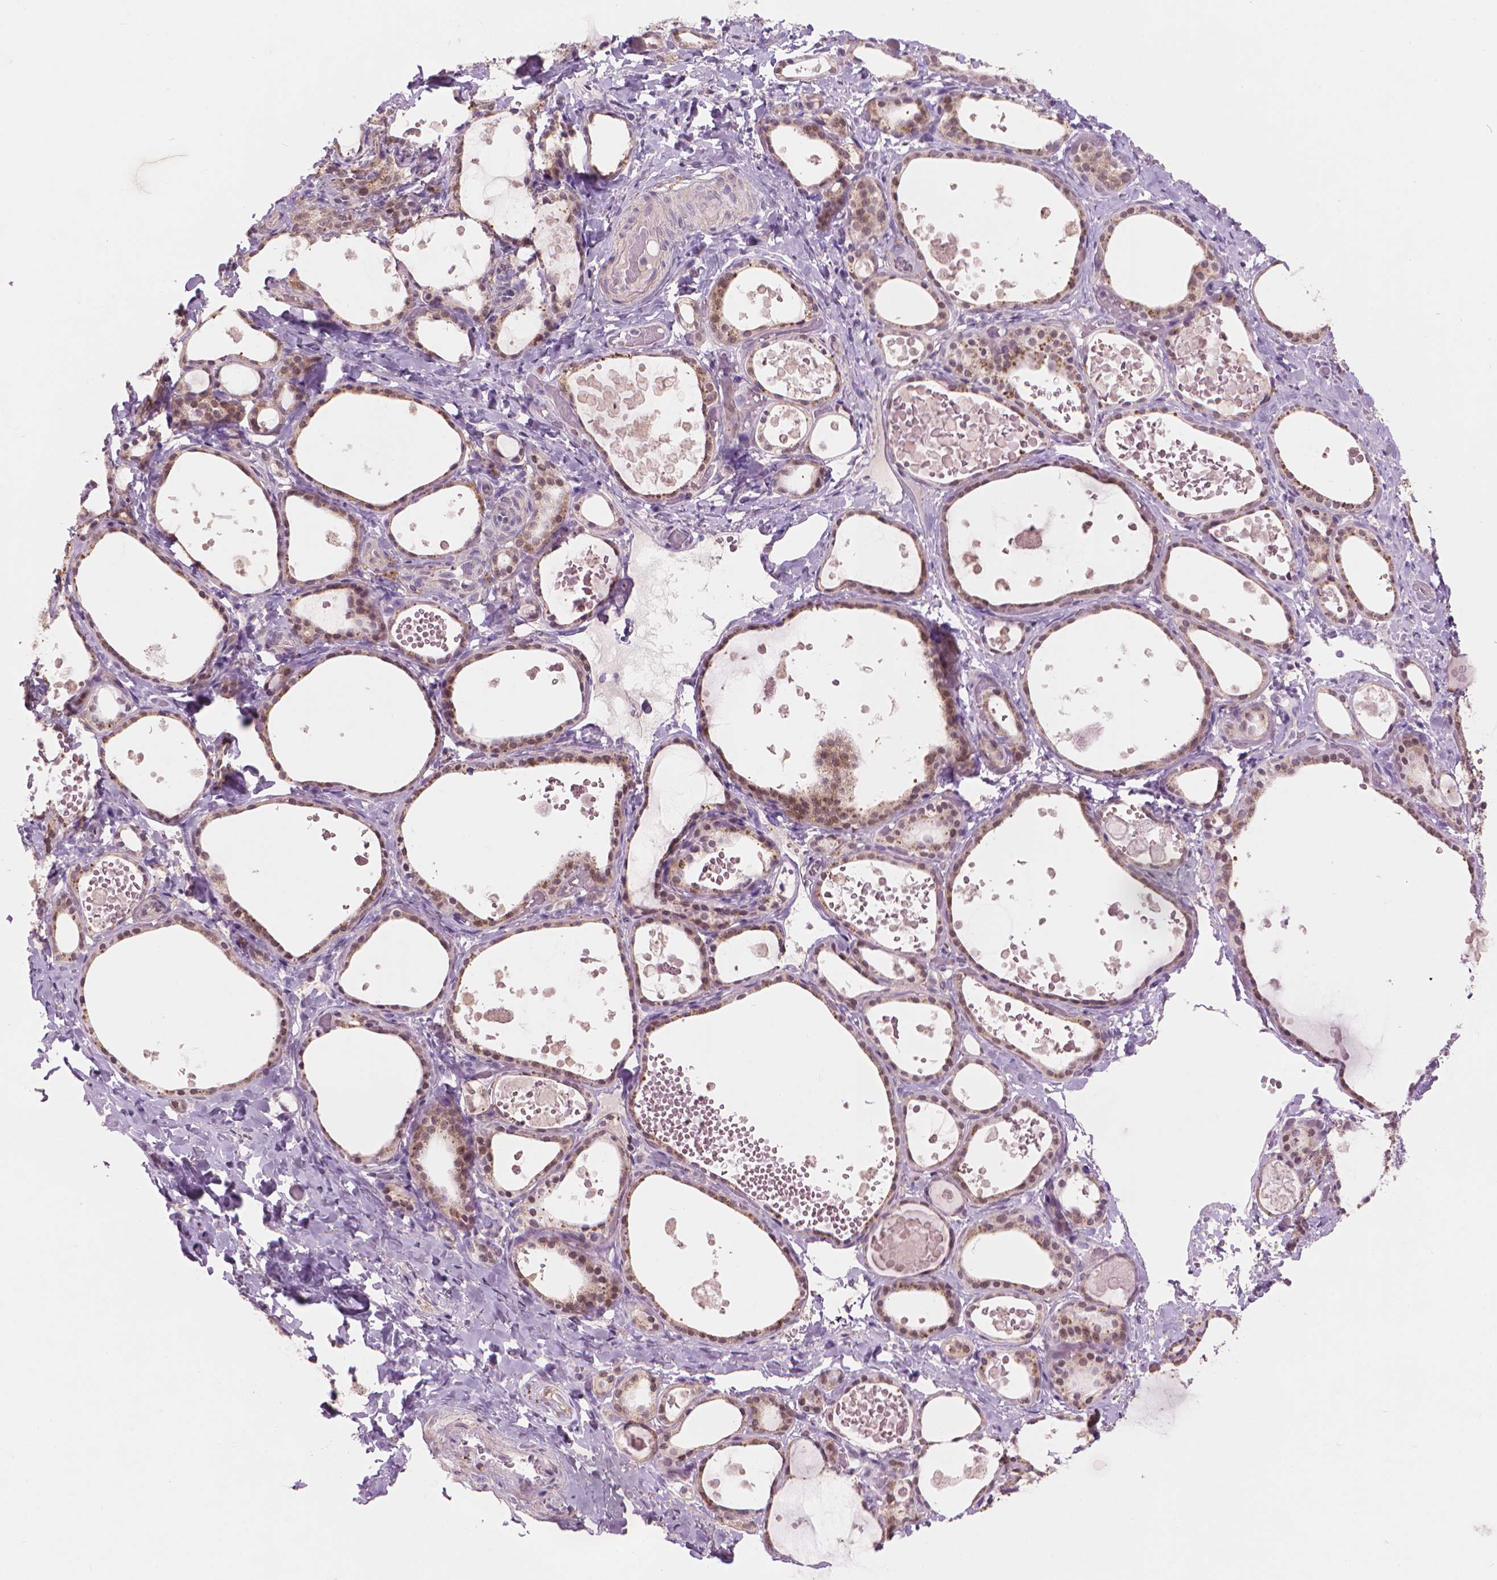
{"staining": {"intensity": "weak", "quantity": ">75%", "location": "cytoplasmic/membranous"}, "tissue": "thyroid gland", "cell_type": "Glandular cells", "image_type": "normal", "snomed": [{"axis": "morphology", "description": "Normal tissue, NOS"}, {"axis": "topography", "description": "Thyroid gland"}], "caption": "Immunohistochemical staining of normal thyroid gland shows >75% levels of weak cytoplasmic/membranous protein expression in about >75% of glandular cells. Using DAB (brown) and hematoxylin (blue) stains, captured at high magnification using brightfield microscopy.", "gene": "ENO2", "patient": {"sex": "female", "age": 56}}